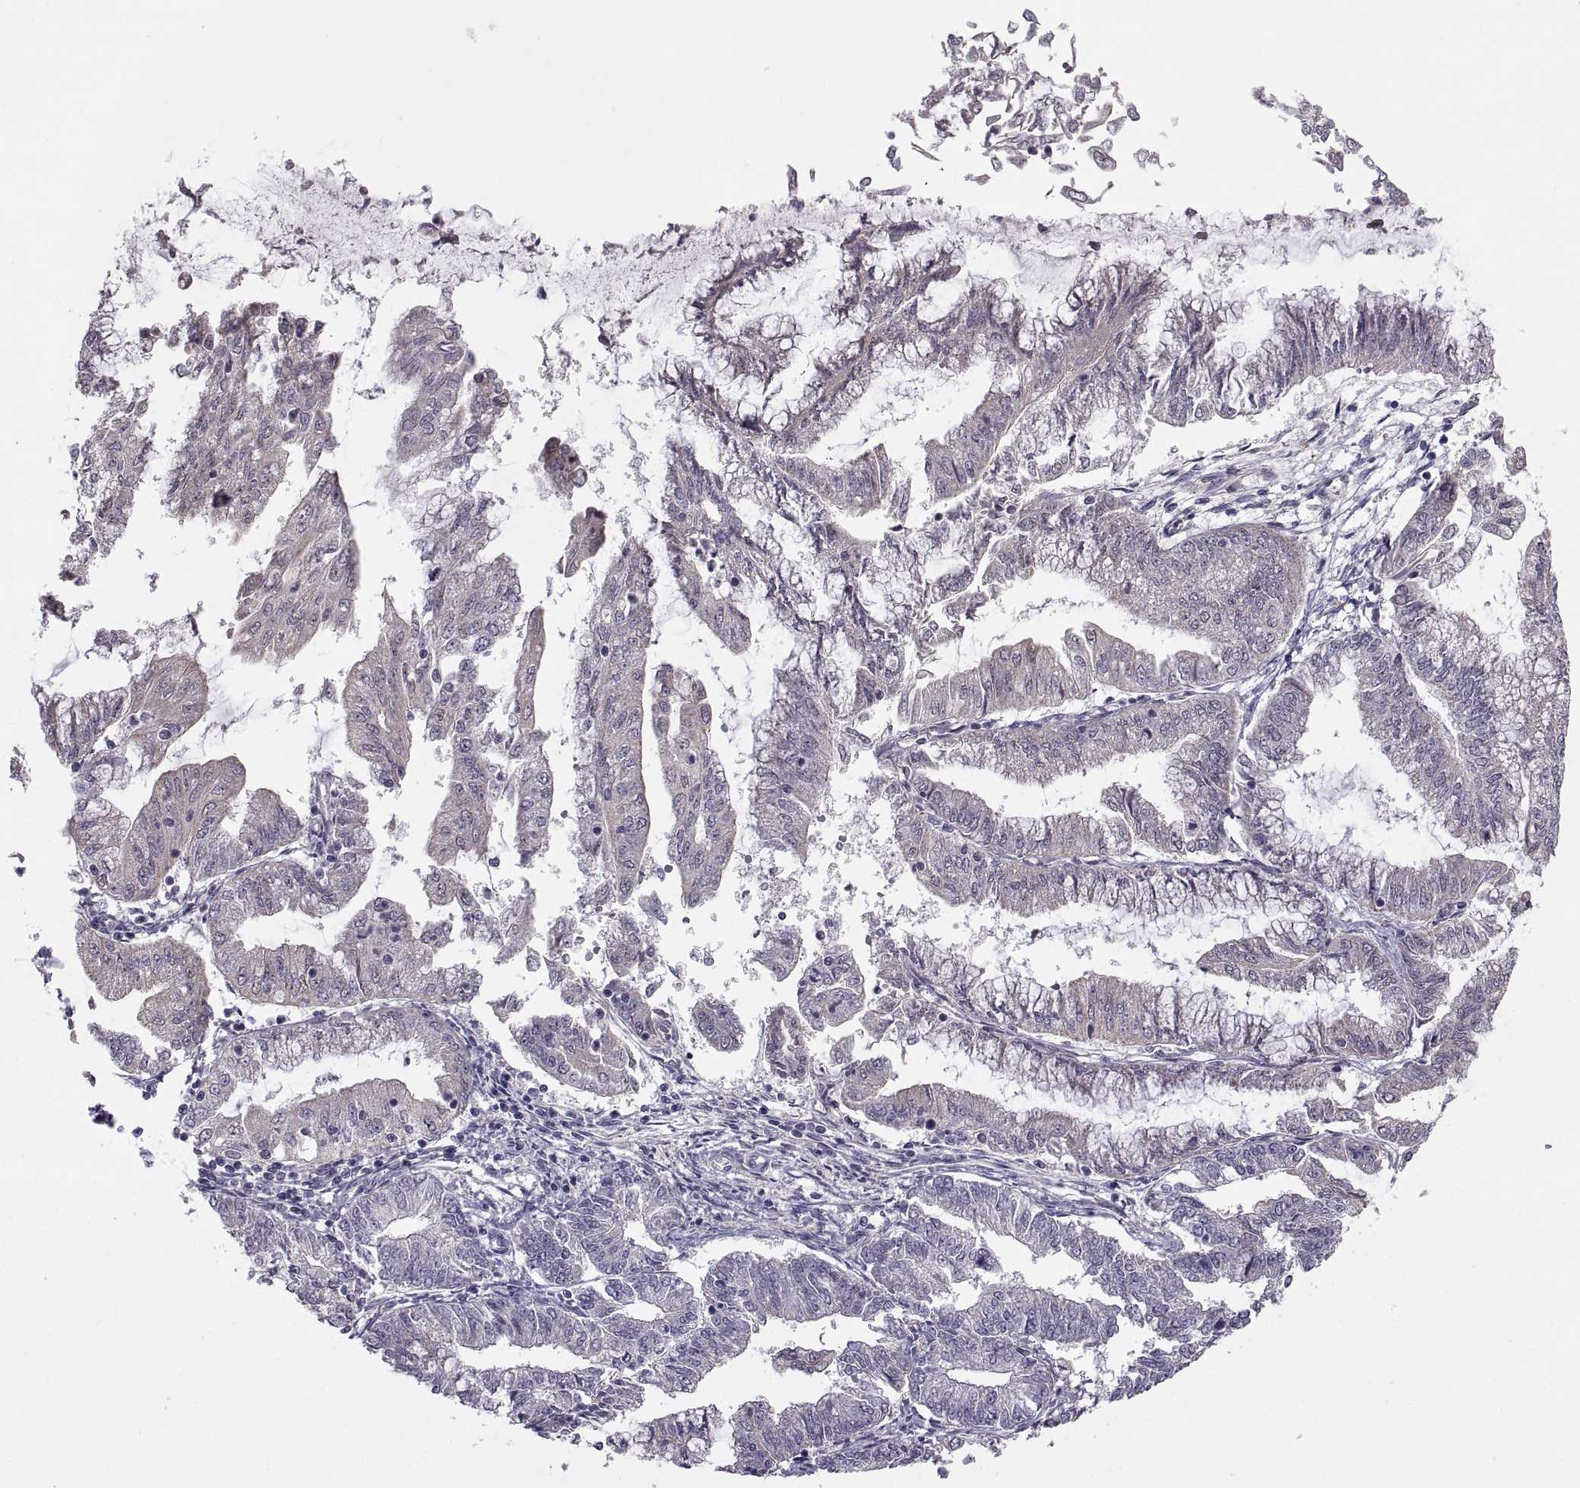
{"staining": {"intensity": "negative", "quantity": "none", "location": "none"}, "tissue": "endometrial cancer", "cell_type": "Tumor cells", "image_type": "cancer", "snomed": [{"axis": "morphology", "description": "Adenocarcinoma, NOS"}, {"axis": "topography", "description": "Endometrium"}], "caption": "This is an immunohistochemistry (IHC) histopathology image of human endometrial cancer (adenocarcinoma). There is no expression in tumor cells.", "gene": "ACSBG2", "patient": {"sex": "female", "age": 55}}